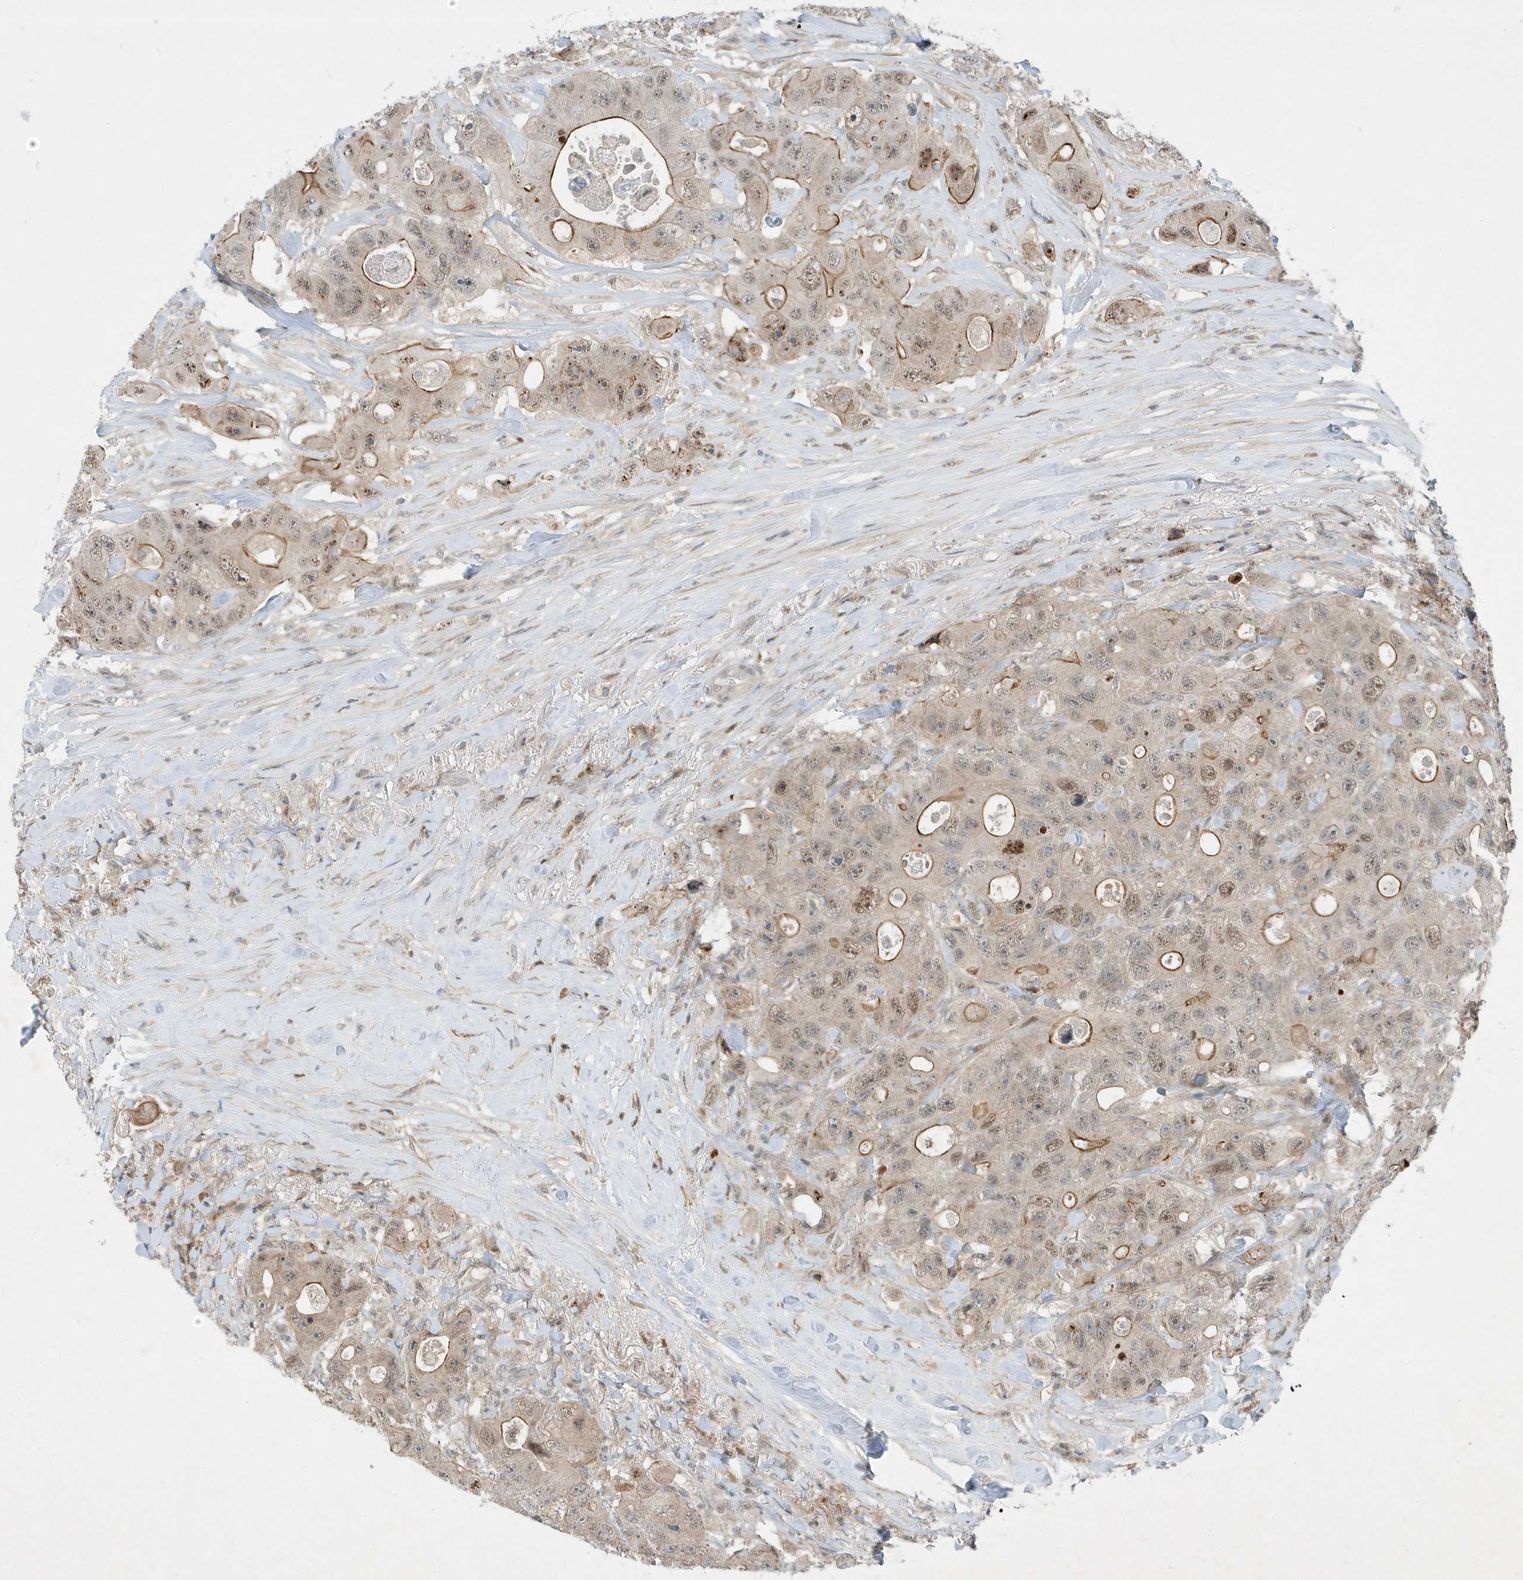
{"staining": {"intensity": "moderate", "quantity": "25%-75%", "location": "cytoplasmic/membranous,nuclear"}, "tissue": "colorectal cancer", "cell_type": "Tumor cells", "image_type": "cancer", "snomed": [{"axis": "morphology", "description": "Adenocarcinoma, NOS"}, {"axis": "topography", "description": "Colon"}], "caption": "About 25%-75% of tumor cells in human adenocarcinoma (colorectal) demonstrate moderate cytoplasmic/membranous and nuclear protein positivity as visualized by brown immunohistochemical staining.", "gene": "MAST3", "patient": {"sex": "female", "age": 46}}